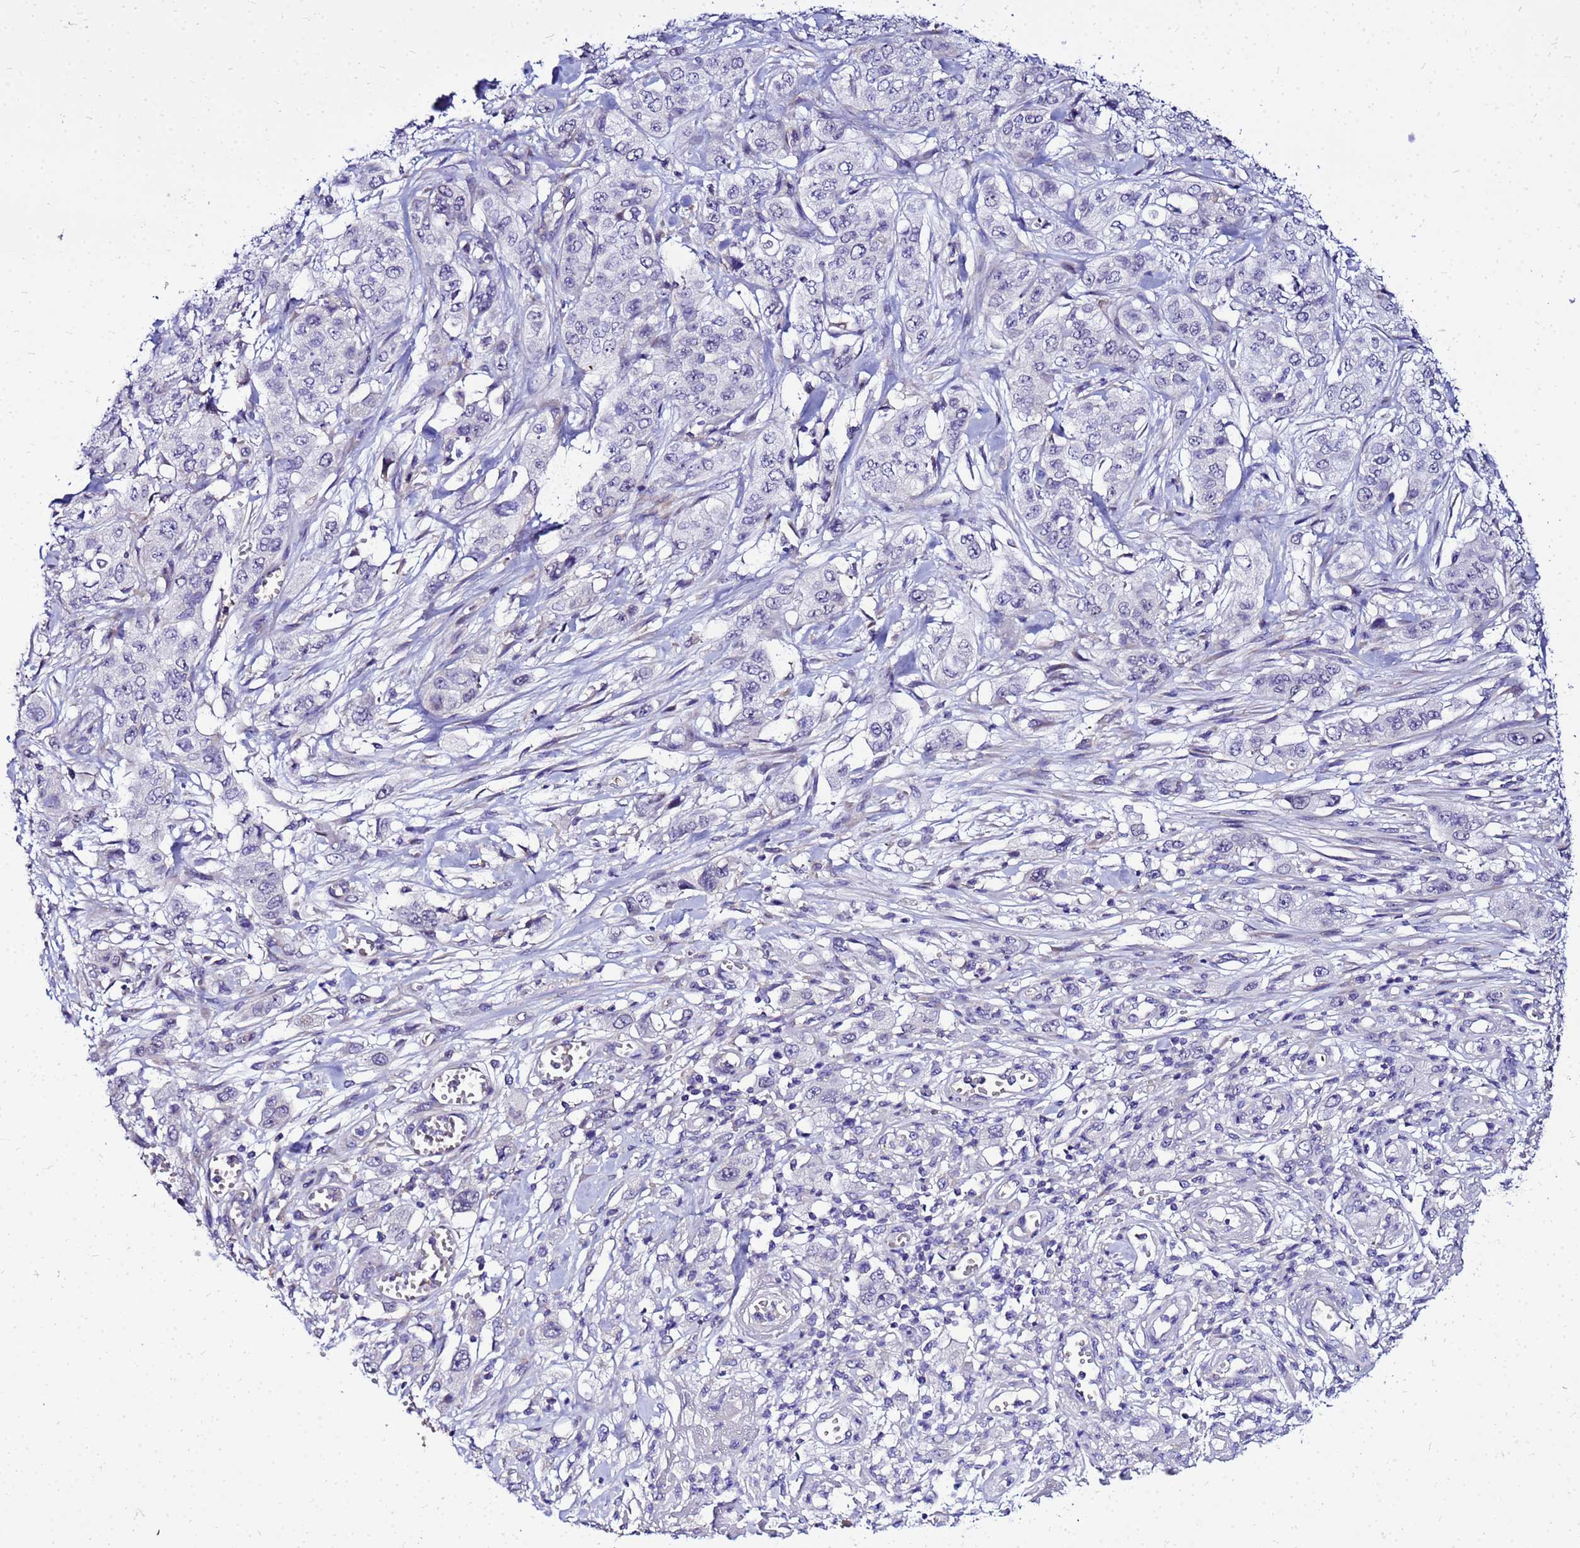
{"staining": {"intensity": "negative", "quantity": "none", "location": "none"}, "tissue": "stomach cancer", "cell_type": "Tumor cells", "image_type": "cancer", "snomed": [{"axis": "morphology", "description": "Adenocarcinoma, NOS"}, {"axis": "topography", "description": "Stomach, upper"}], "caption": "Stomach adenocarcinoma was stained to show a protein in brown. There is no significant staining in tumor cells.", "gene": "HERC5", "patient": {"sex": "male", "age": 62}}